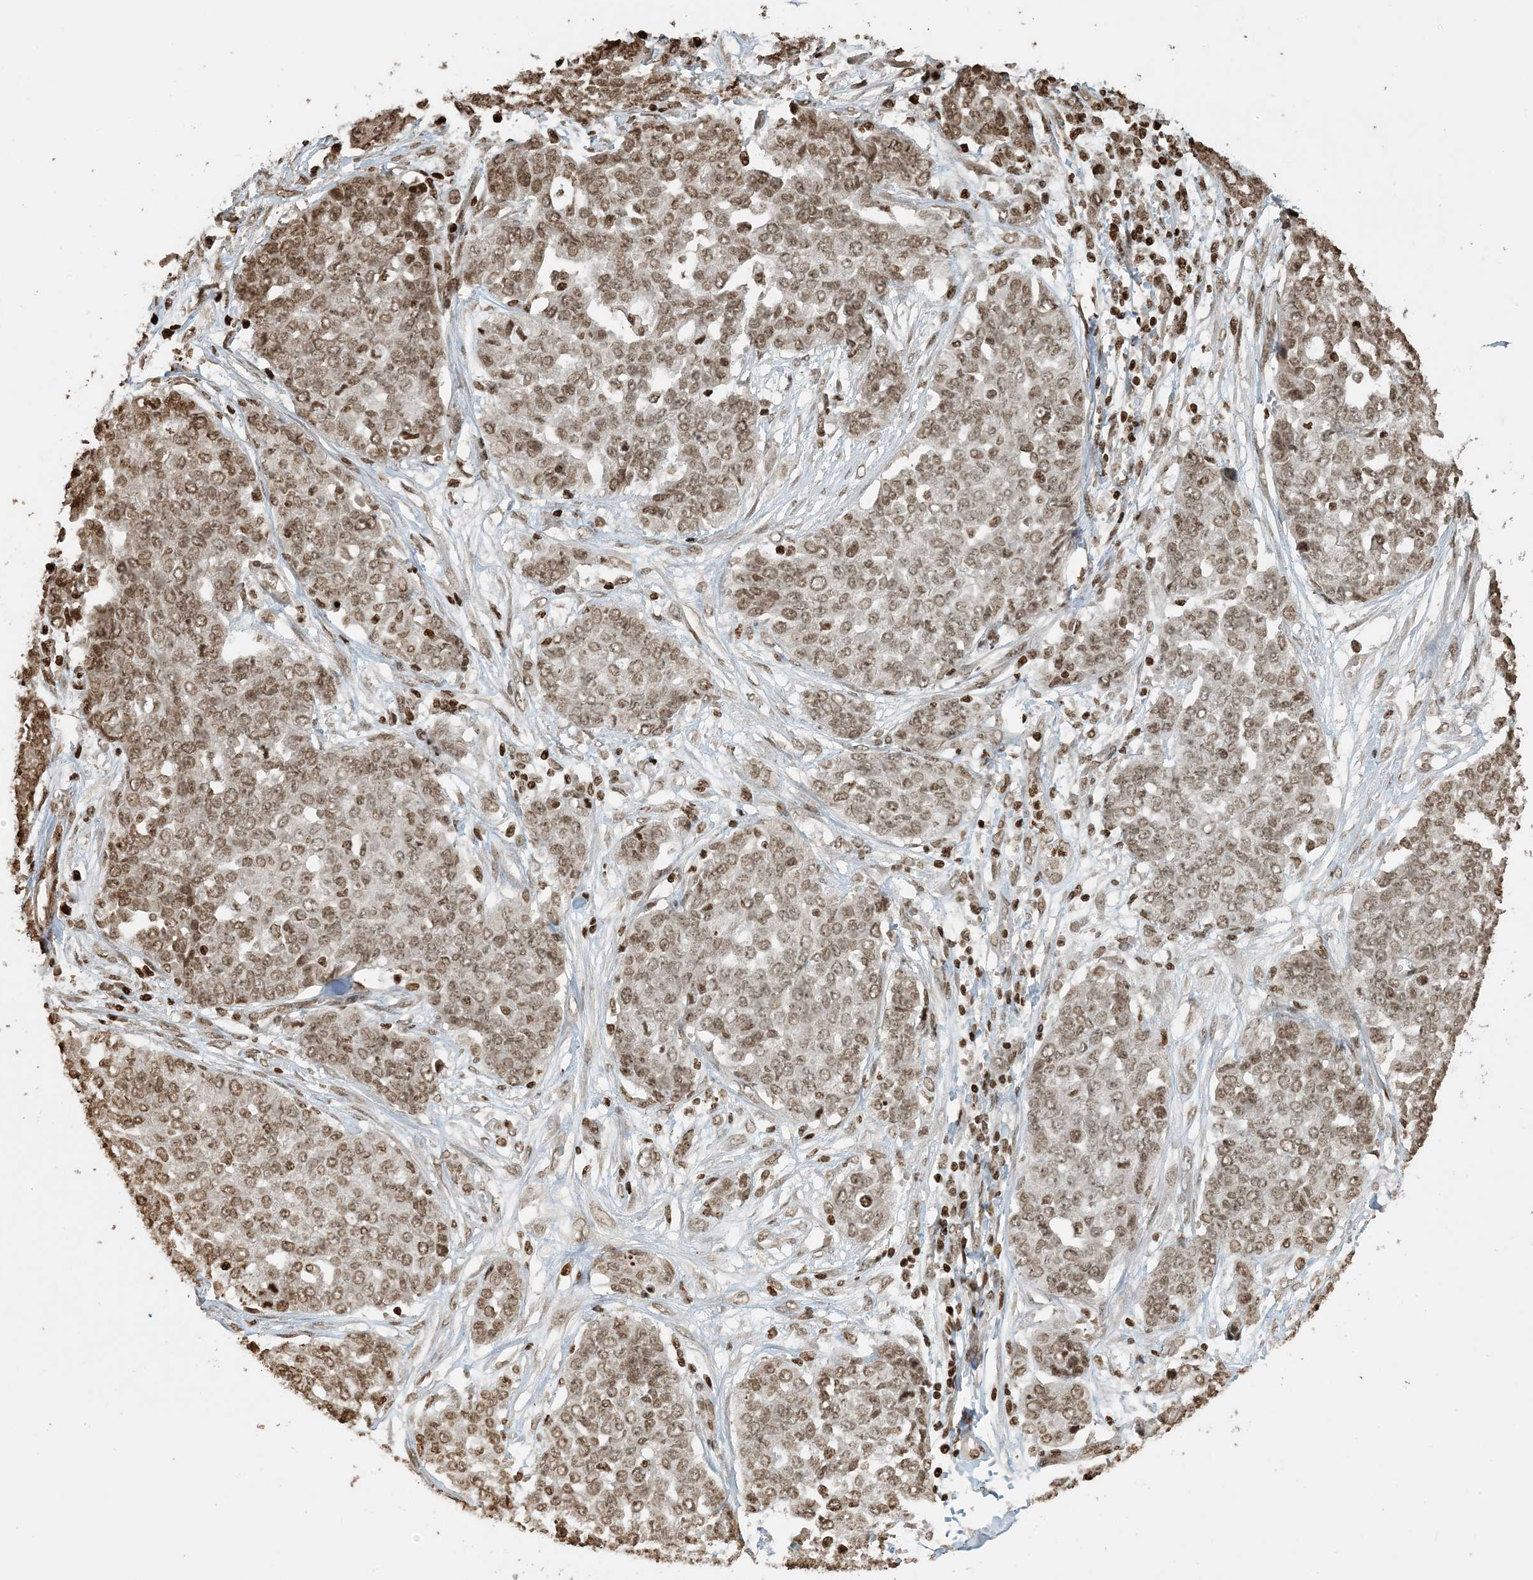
{"staining": {"intensity": "moderate", "quantity": ">75%", "location": "nuclear"}, "tissue": "ovarian cancer", "cell_type": "Tumor cells", "image_type": "cancer", "snomed": [{"axis": "morphology", "description": "Cystadenocarcinoma, serous, NOS"}, {"axis": "topography", "description": "Soft tissue"}, {"axis": "topography", "description": "Ovary"}], "caption": "Approximately >75% of tumor cells in serous cystadenocarcinoma (ovarian) display moderate nuclear protein staining as visualized by brown immunohistochemical staining.", "gene": "H3-3B", "patient": {"sex": "female", "age": 57}}